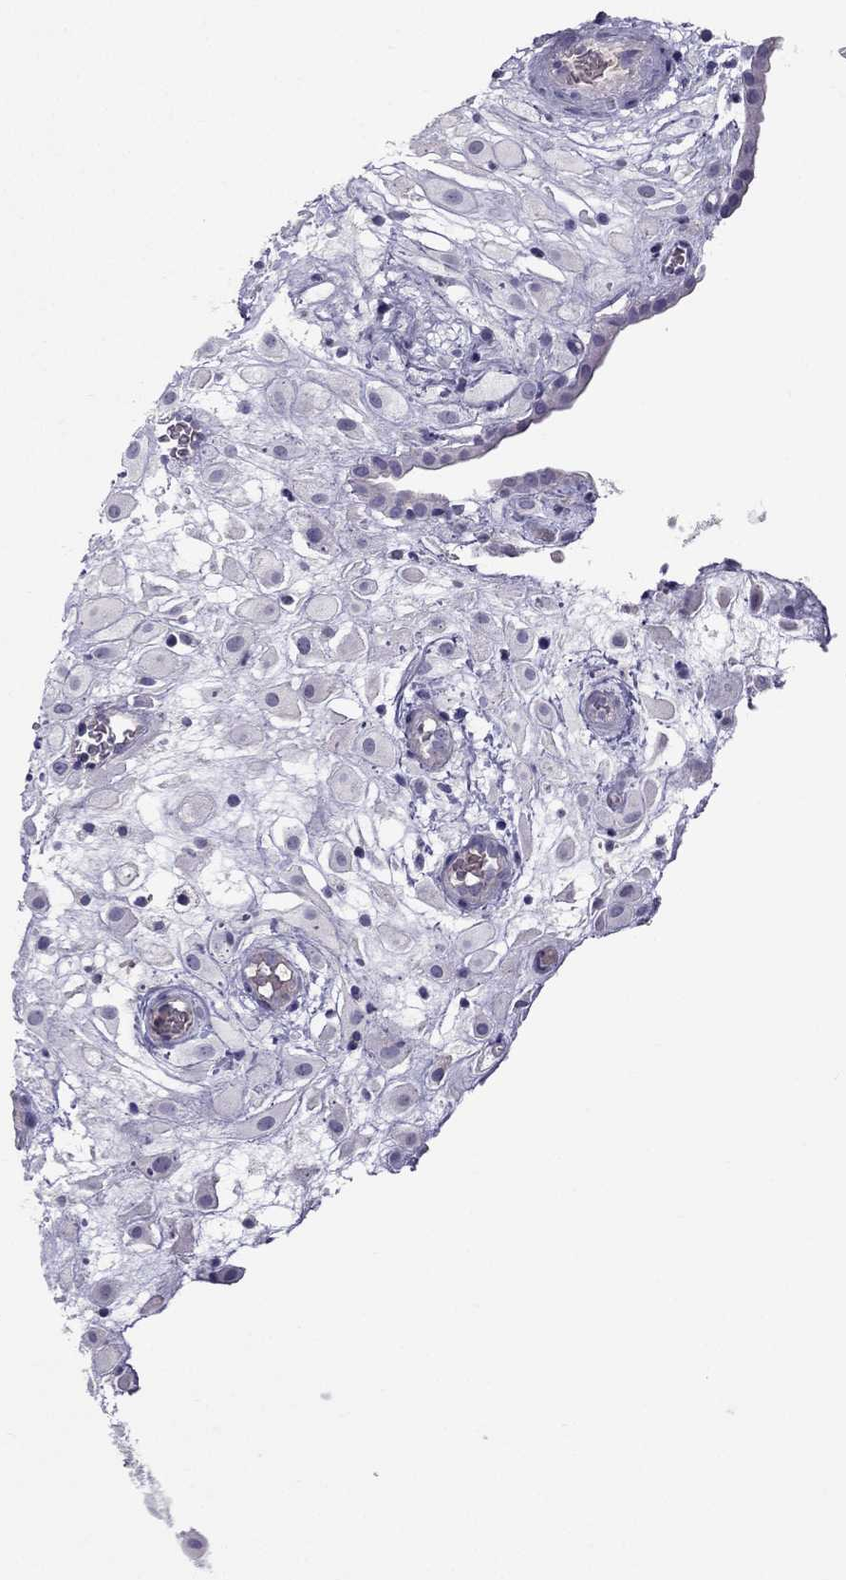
{"staining": {"intensity": "negative", "quantity": "none", "location": "none"}, "tissue": "placenta", "cell_type": "Decidual cells", "image_type": "normal", "snomed": [{"axis": "morphology", "description": "Normal tissue, NOS"}, {"axis": "topography", "description": "Placenta"}], "caption": "This is an immunohistochemistry micrograph of unremarkable placenta. There is no expression in decidual cells.", "gene": "STOML3", "patient": {"sex": "female", "age": 24}}